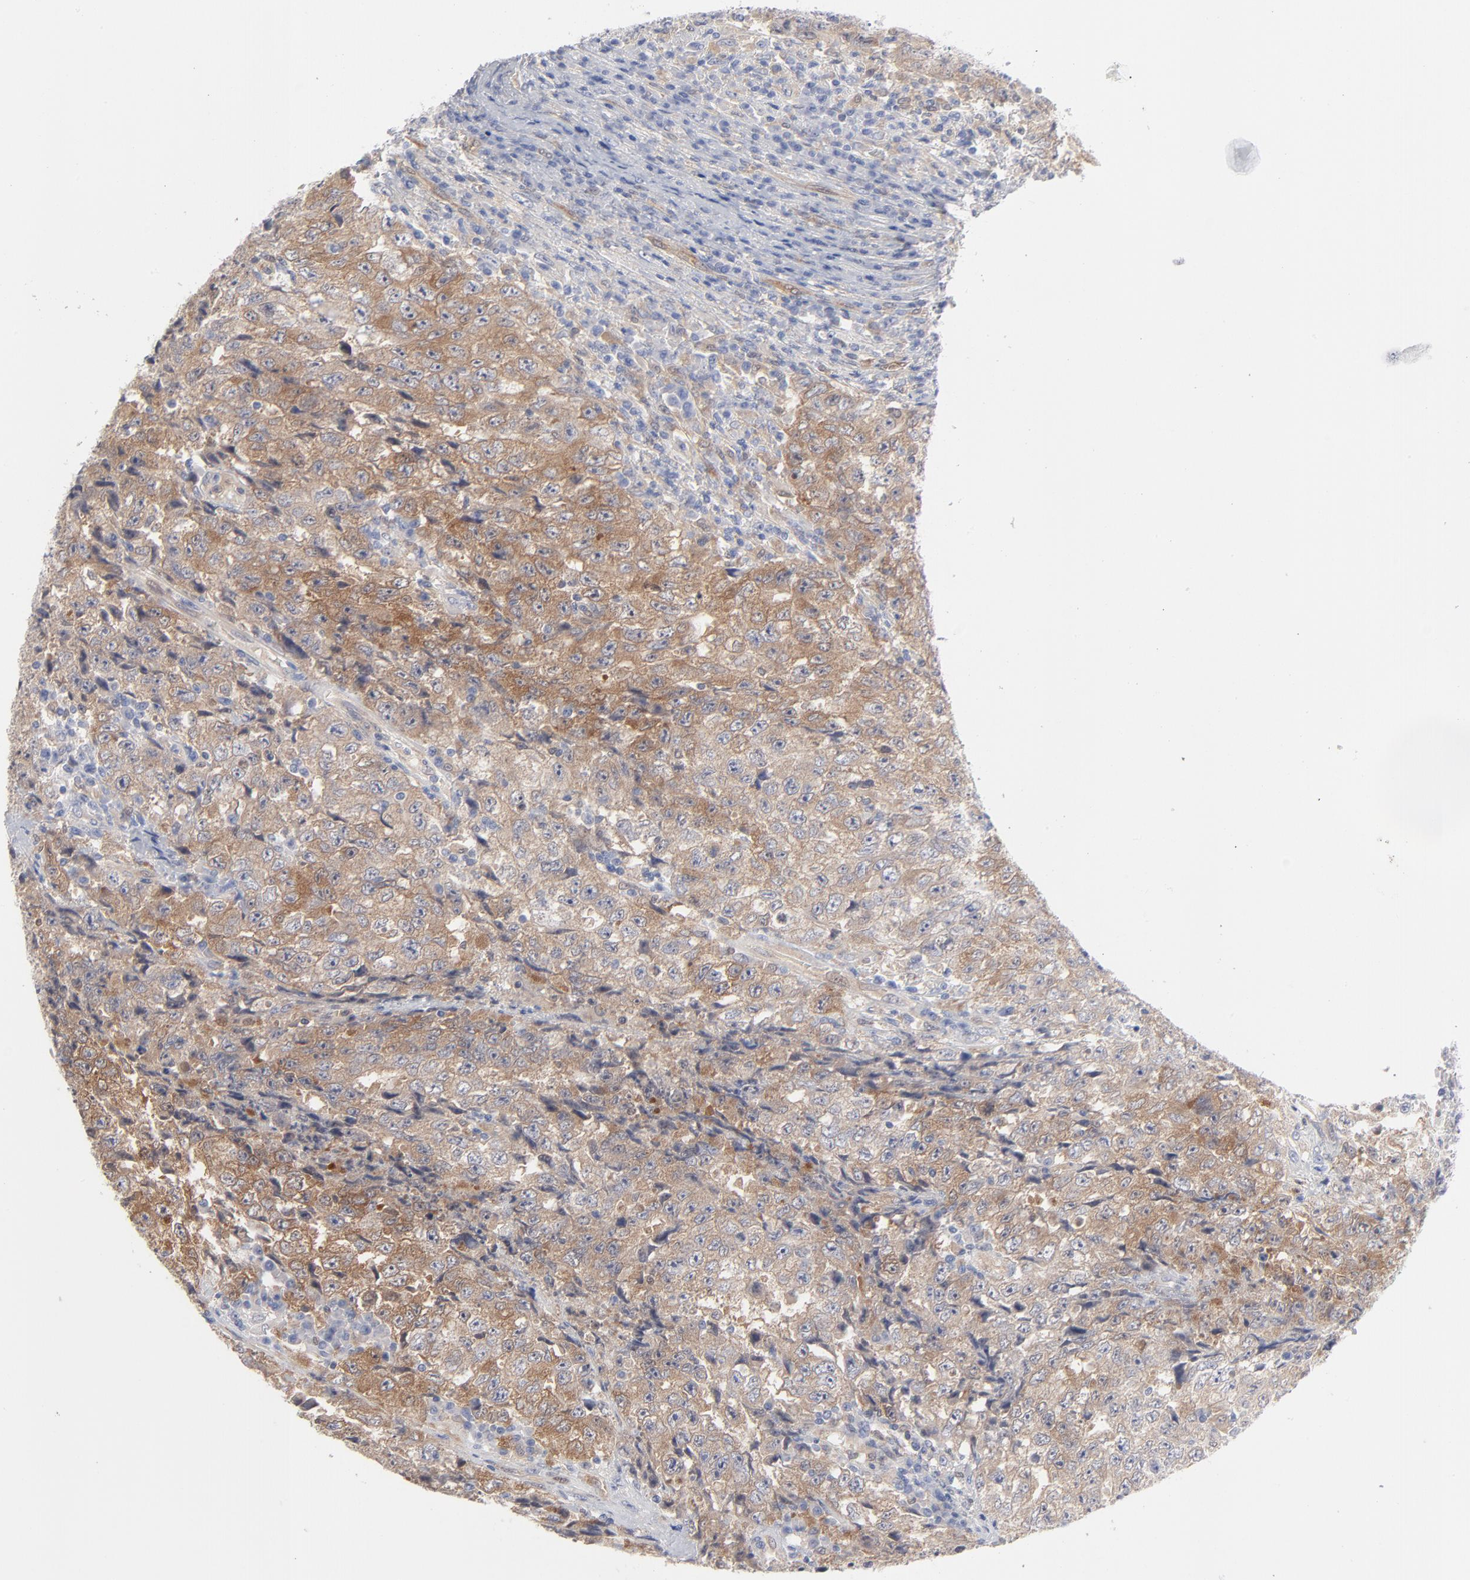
{"staining": {"intensity": "moderate", "quantity": ">75%", "location": "cytoplasmic/membranous"}, "tissue": "testis cancer", "cell_type": "Tumor cells", "image_type": "cancer", "snomed": [{"axis": "morphology", "description": "Necrosis, NOS"}, {"axis": "morphology", "description": "Carcinoma, Embryonal, NOS"}, {"axis": "topography", "description": "Testis"}], "caption": "Testis cancer (embryonal carcinoma) stained for a protein shows moderate cytoplasmic/membranous positivity in tumor cells. (IHC, brightfield microscopy, high magnification).", "gene": "ARRB1", "patient": {"sex": "male", "age": 19}}